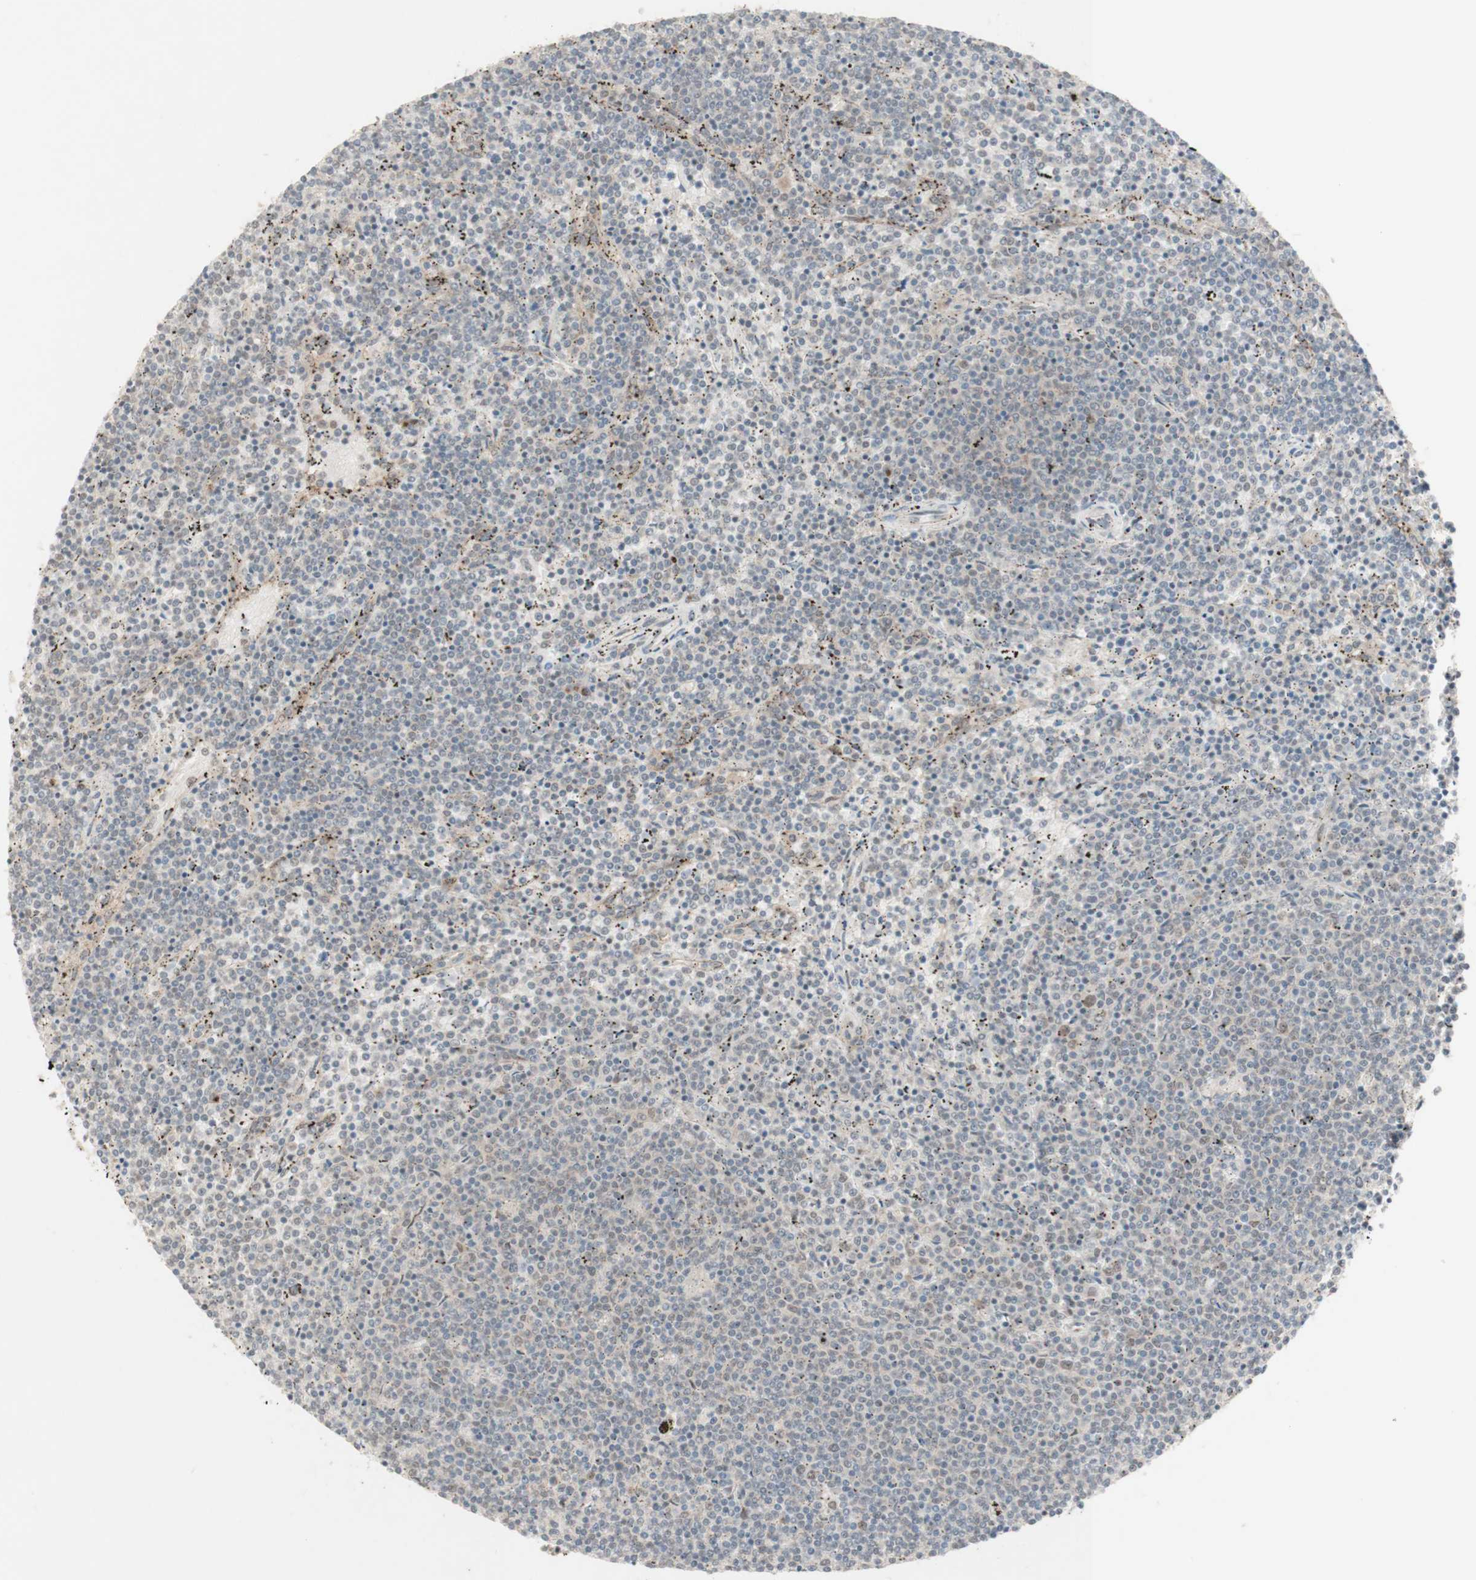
{"staining": {"intensity": "negative", "quantity": "none", "location": "none"}, "tissue": "lymphoma", "cell_type": "Tumor cells", "image_type": "cancer", "snomed": [{"axis": "morphology", "description": "Malignant lymphoma, non-Hodgkin's type, Low grade"}, {"axis": "topography", "description": "Spleen"}], "caption": "A high-resolution micrograph shows immunohistochemistry (IHC) staining of lymphoma, which reveals no significant expression in tumor cells.", "gene": "CYLD", "patient": {"sex": "female", "age": 50}}